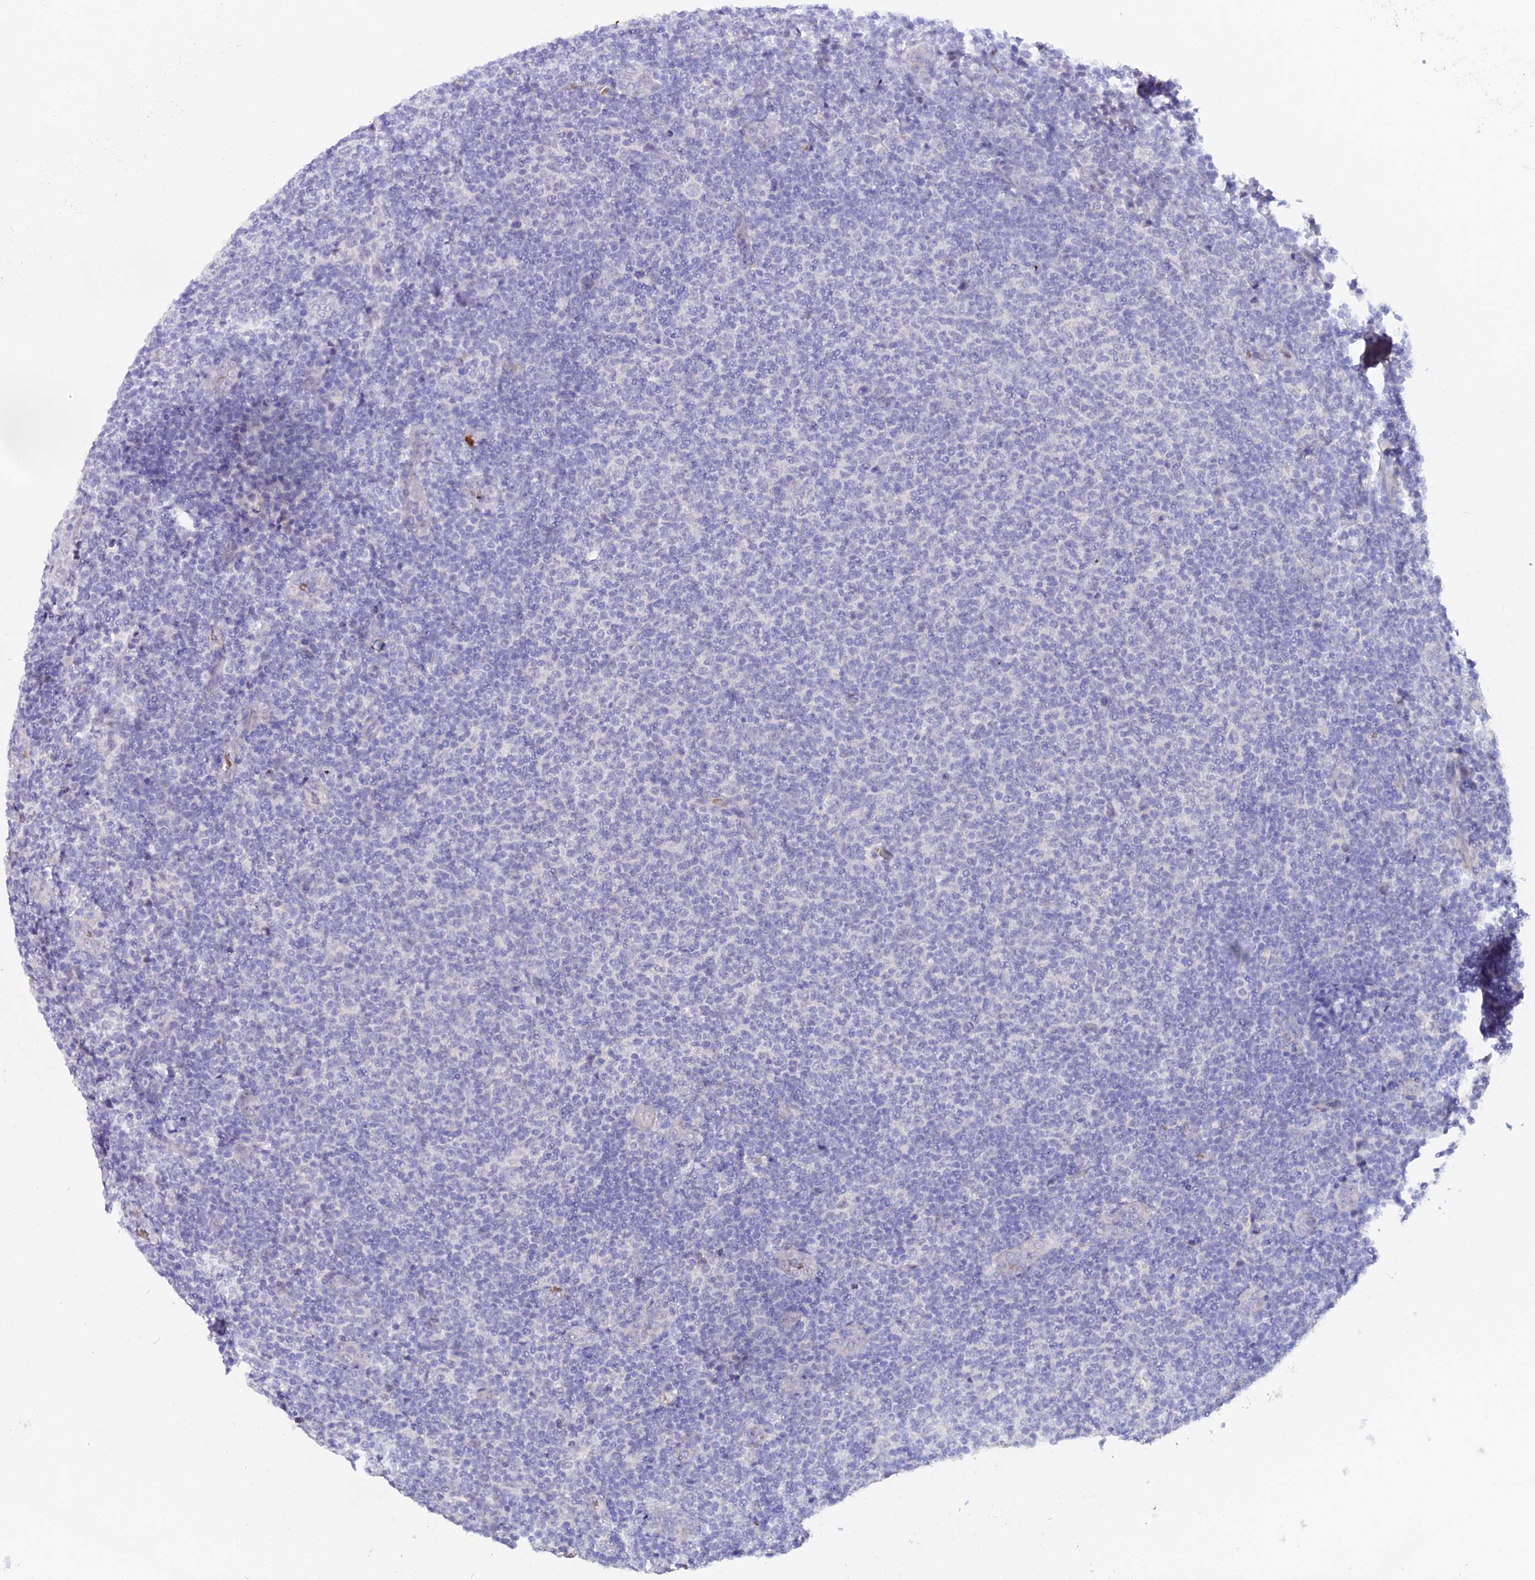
{"staining": {"intensity": "negative", "quantity": "none", "location": "none"}, "tissue": "lymphoma", "cell_type": "Tumor cells", "image_type": "cancer", "snomed": [{"axis": "morphology", "description": "Malignant lymphoma, non-Hodgkin's type, Low grade"}, {"axis": "topography", "description": "Lymph node"}], "caption": "There is no significant expression in tumor cells of low-grade malignant lymphoma, non-Hodgkin's type. The staining is performed using DAB brown chromogen with nuclei counter-stained in using hematoxylin.", "gene": "CFAP45", "patient": {"sex": "male", "age": 66}}